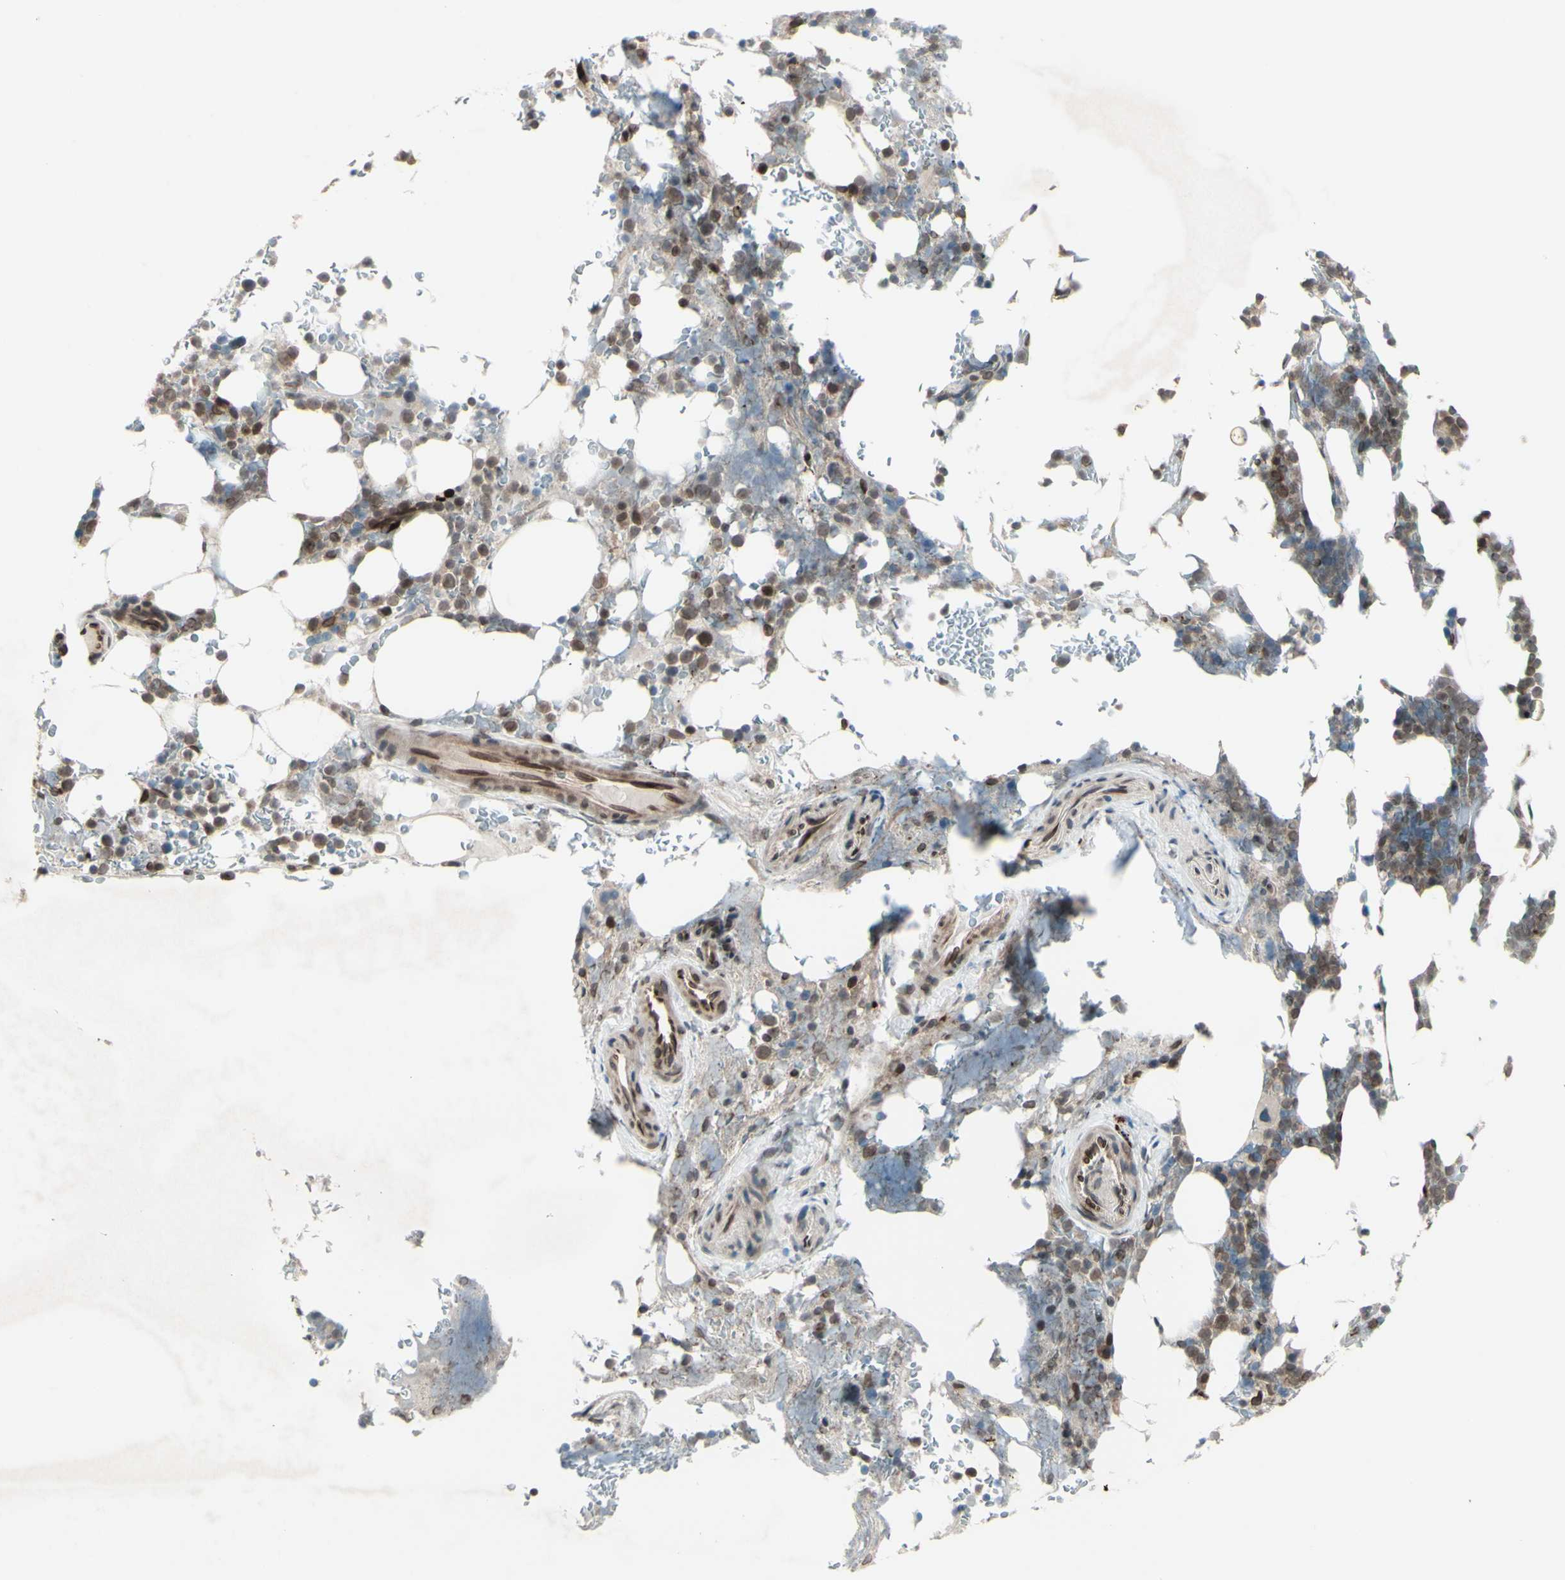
{"staining": {"intensity": "weak", "quantity": "25%-75%", "location": "cytoplasmic/membranous,nuclear"}, "tissue": "bone marrow", "cell_type": "Hematopoietic cells", "image_type": "normal", "snomed": [{"axis": "morphology", "description": "Normal tissue, NOS"}, {"axis": "topography", "description": "Bone marrow"}], "caption": "An immunohistochemistry image of unremarkable tissue is shown. Protein staining in brown shows weak cytoplasmic/membranous,nuclear positivity in bone marrow within hematopoietic cells. The staining was performed using DAB, with brown indicating positive protein expression. Nuclei are stained blue with hematoxylin.", "gene": "MLF2", "patient": {"sex": "female", "age": 73}}